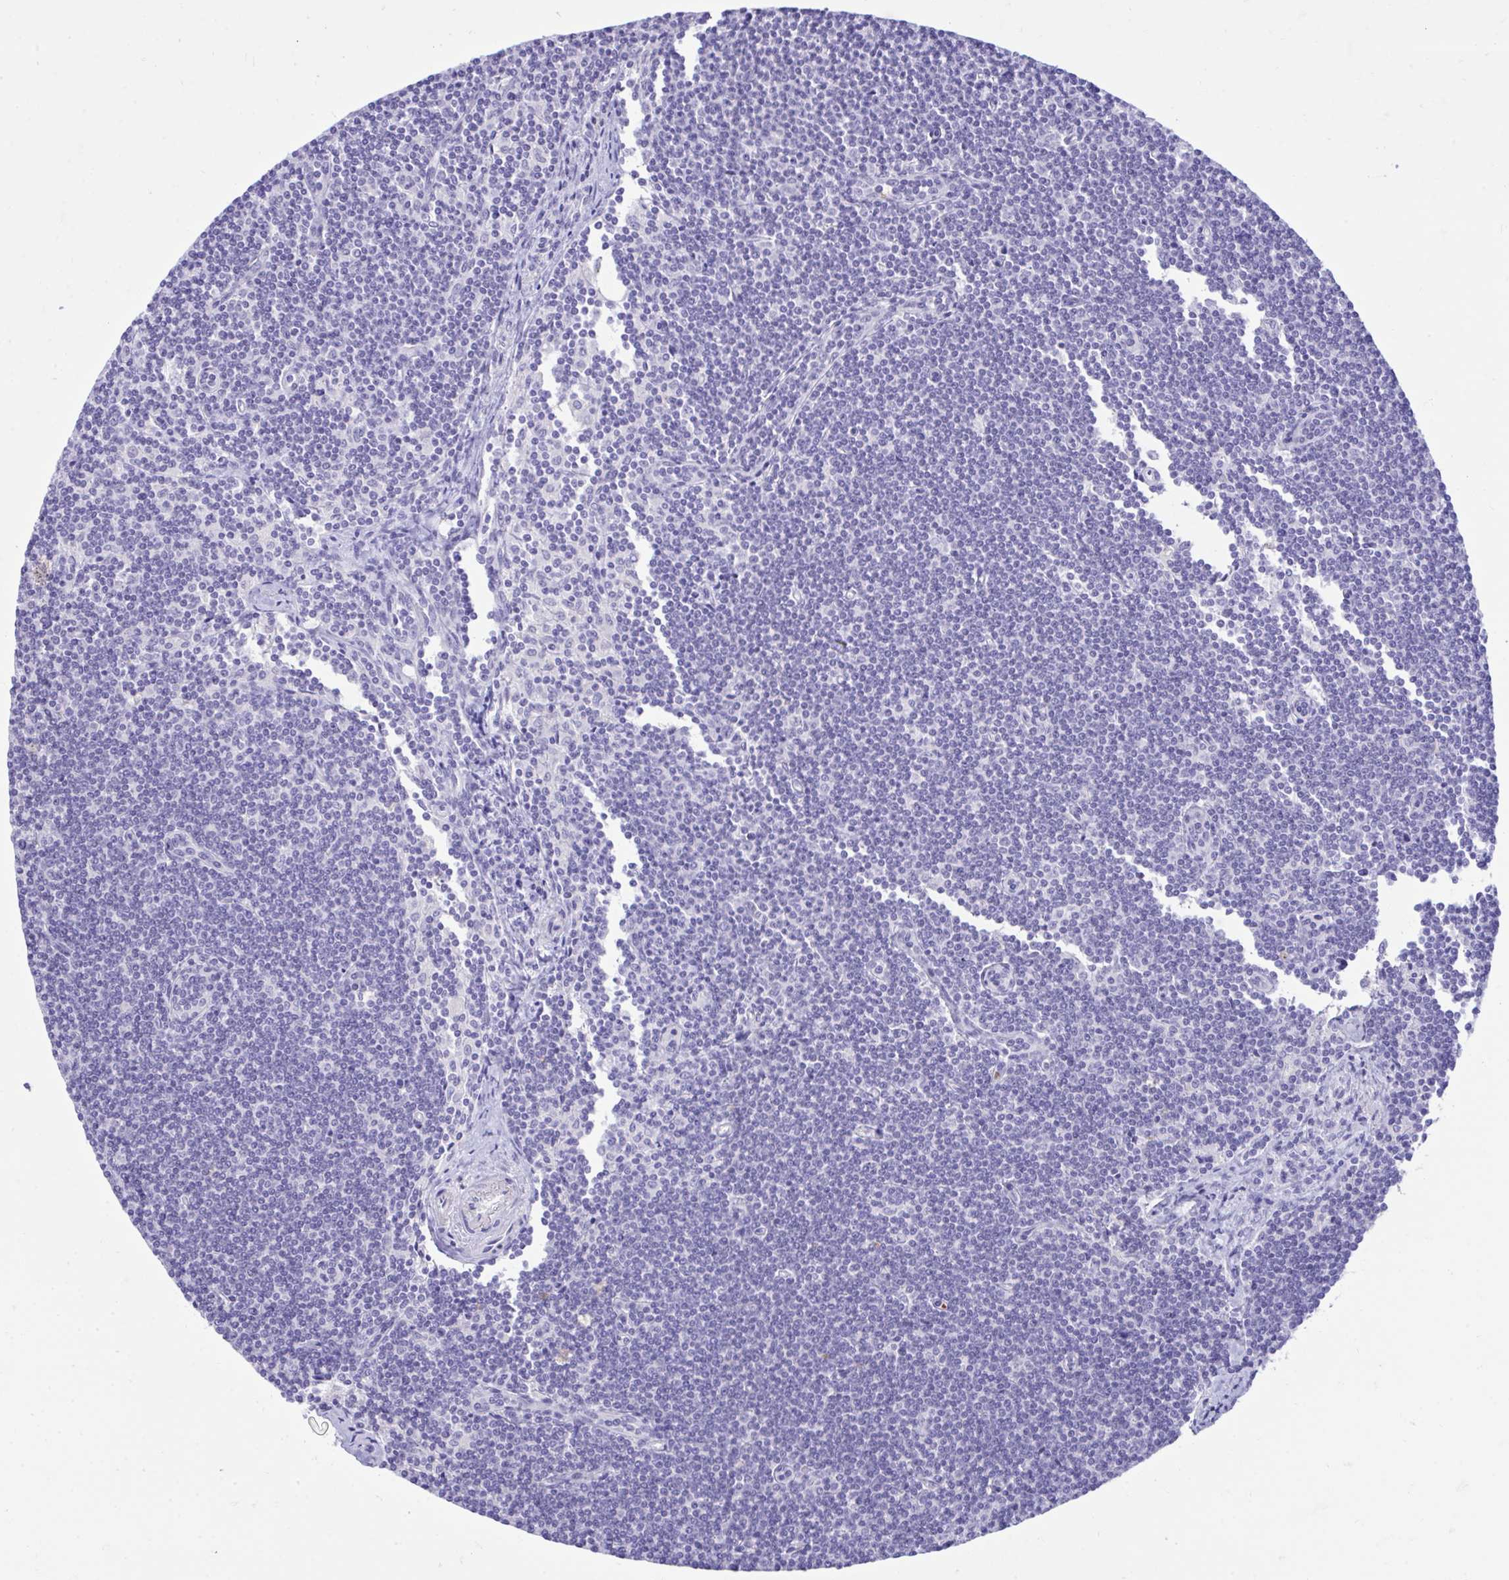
{"staining": {"intensity": "negative", "quantity": "none", "location": "none"}, "tissue": "lymphoma", "cell_type": "Tumor cells", "image_type": "cancer", "snomed": [{"axis": "morphology", "description": "Malignant lymphoma, non-Hodgkin's type, Low grade"}, {"axis": "topography", "description": "Lymph node"}], "caption": "A micrograph of lymphoma stained for a protein shows no brown staining in tumor cells.", "gene": "PLEKHH1", "patient": {"sex": "female", "age": 73}}